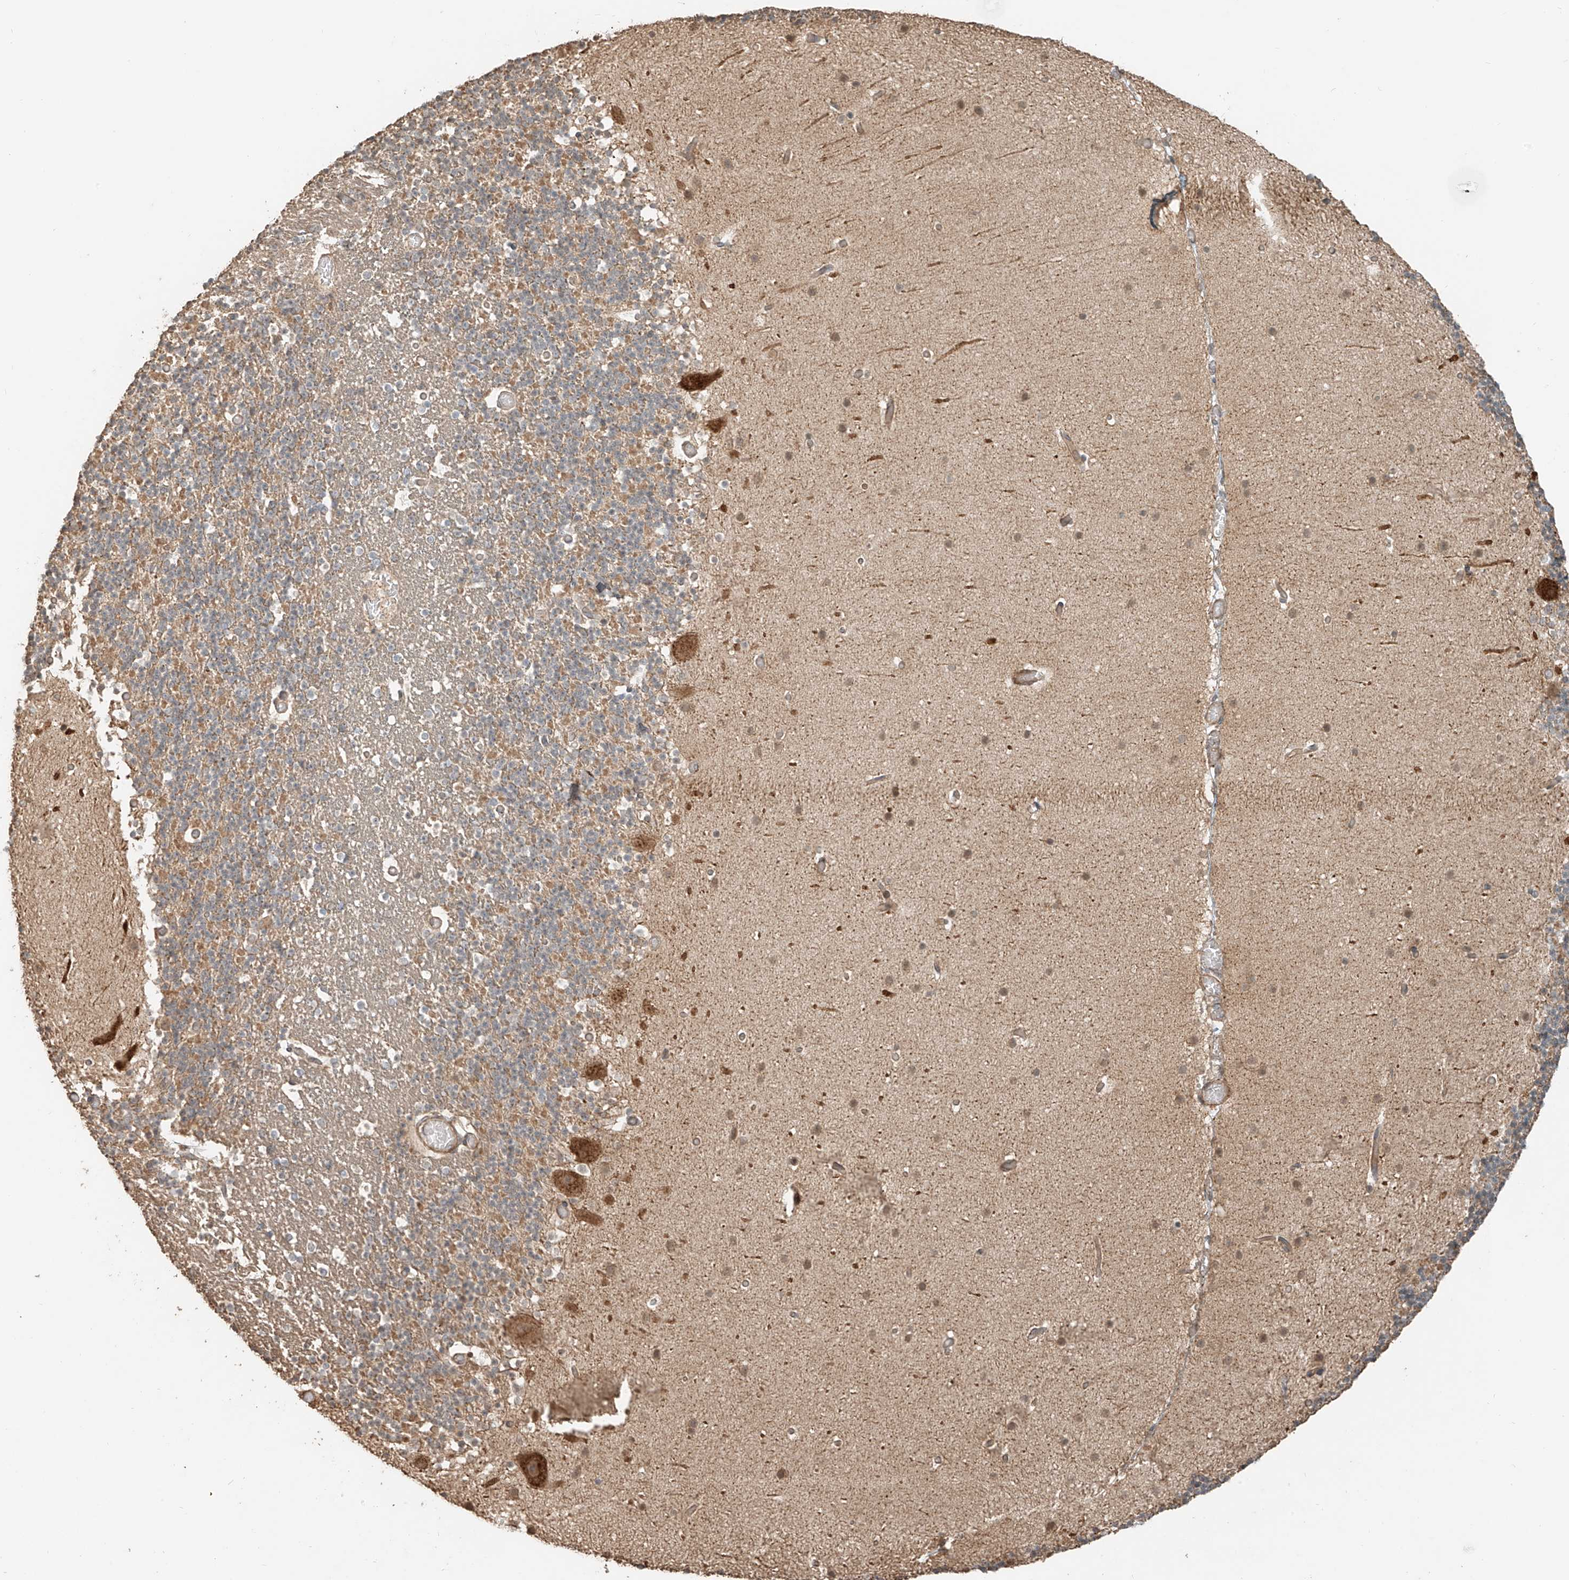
{"staining": {"intensity": "negative", "quantity": "none", "location": "none"}, "tissue": "cerebellum", "cell_type": "Cells in granular layer", "image_type": "normal", "snomed": [{"axis": "morphology", "description": "Normal tissue, NOS"}, {"axis": "topography", "description": "Cerebellum"}], "caption": "This is an immunohistochemistry (IHC) photomicrograph of normal human cerebellum. There is no staining in cells in granular layer.", "gene": "ANKZF1", "patient": {"sex": "male", "age": 57}}